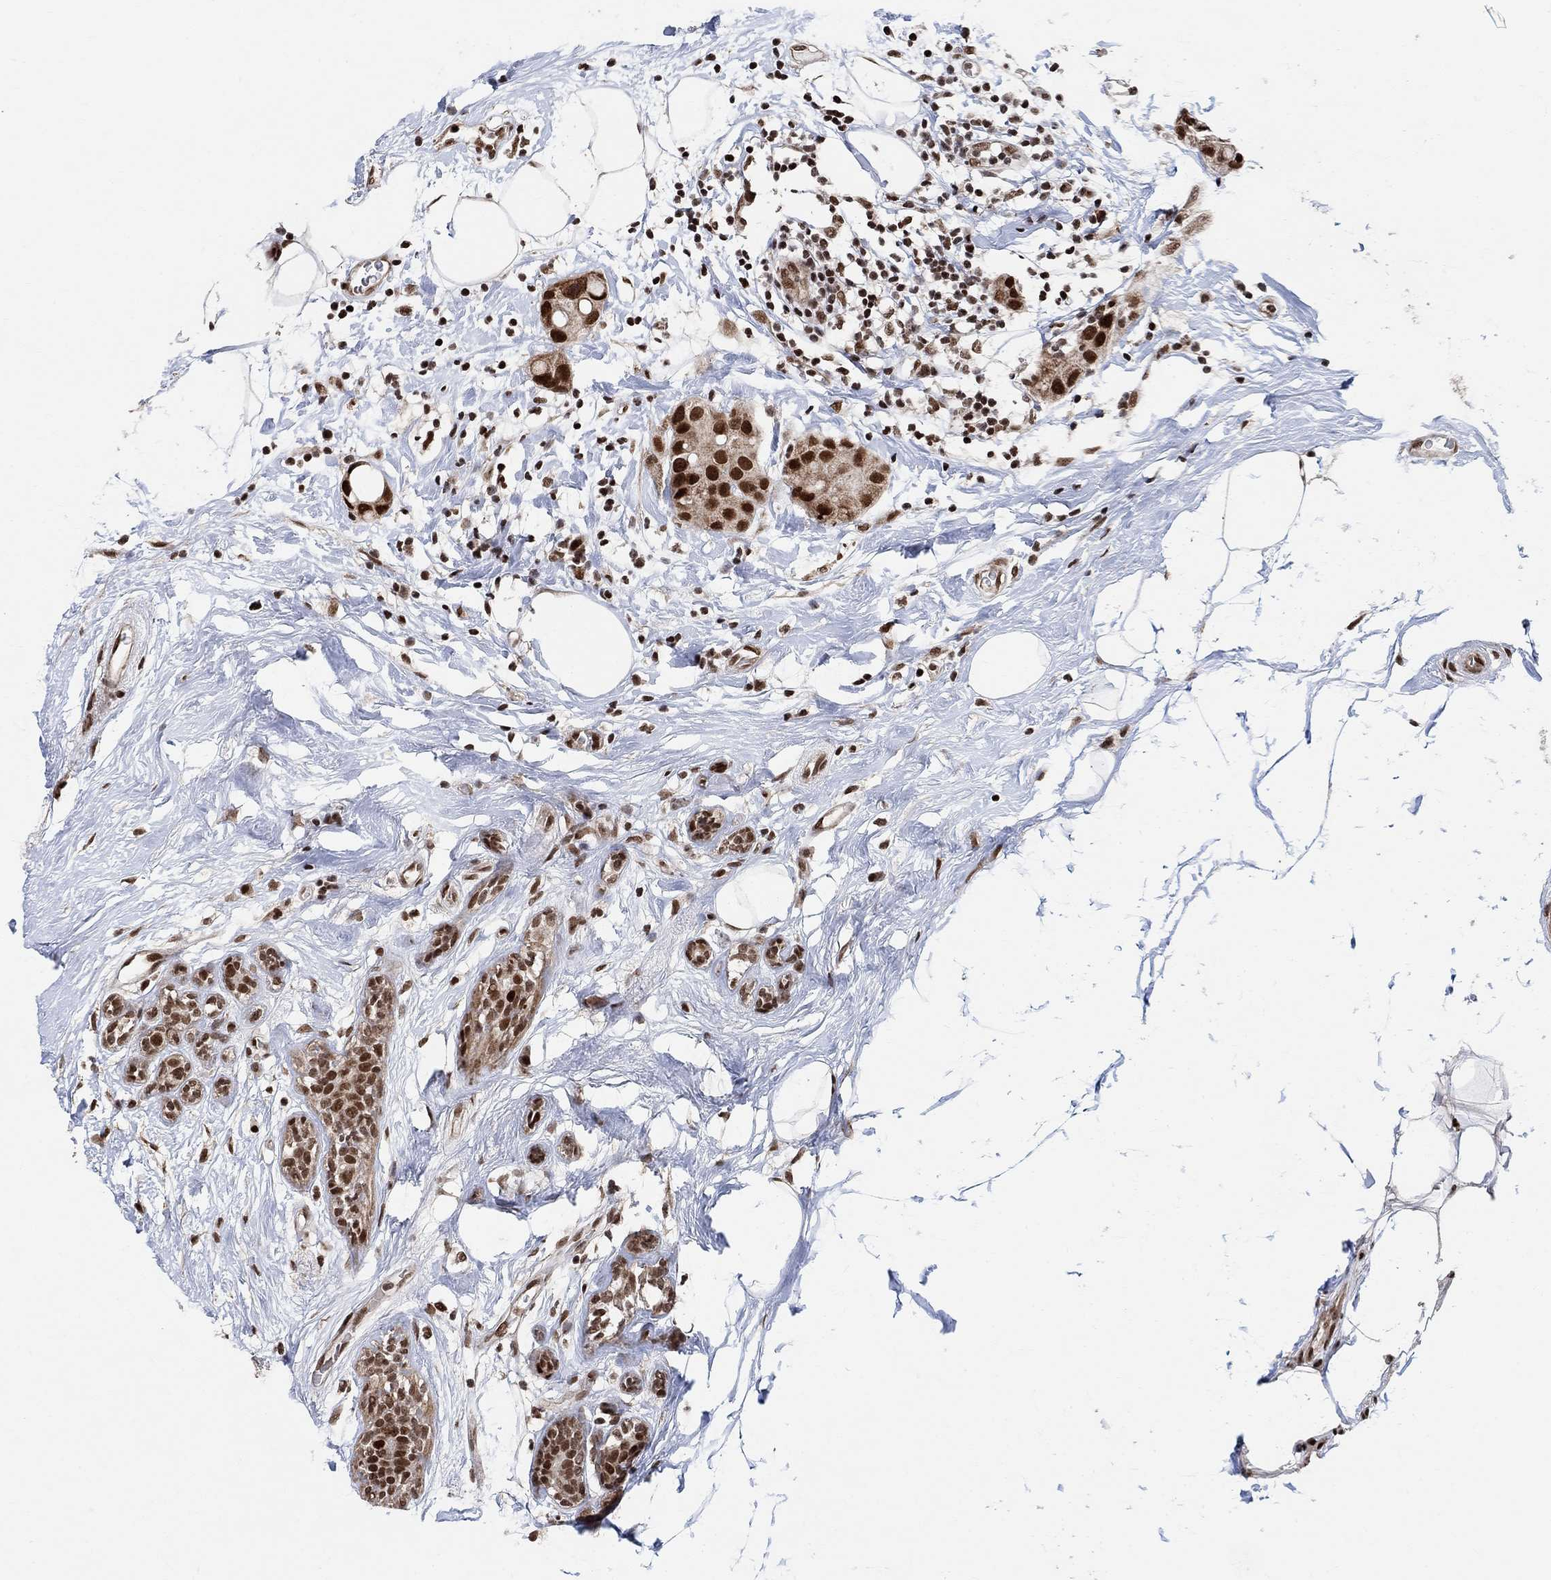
{"staining": {"intensity": "strong", "quantity": ">75%", "location": "nuclear"}, "tissue": "breast cancer", "cell_type": "Tumor cells", "image_type": "cancer", "snomed": [{"axis": "morphology", "description": "Duct carcinoma"}, {"axis": "topography", "description": "Breast"}], "caption": "Immunohistochemical staining of breast cancer exhibits strong nuclear protein positivity in approximately >75% of tumor cells.", "gene": "E4F1", "patient": {"sex": "female", "age": 45}}